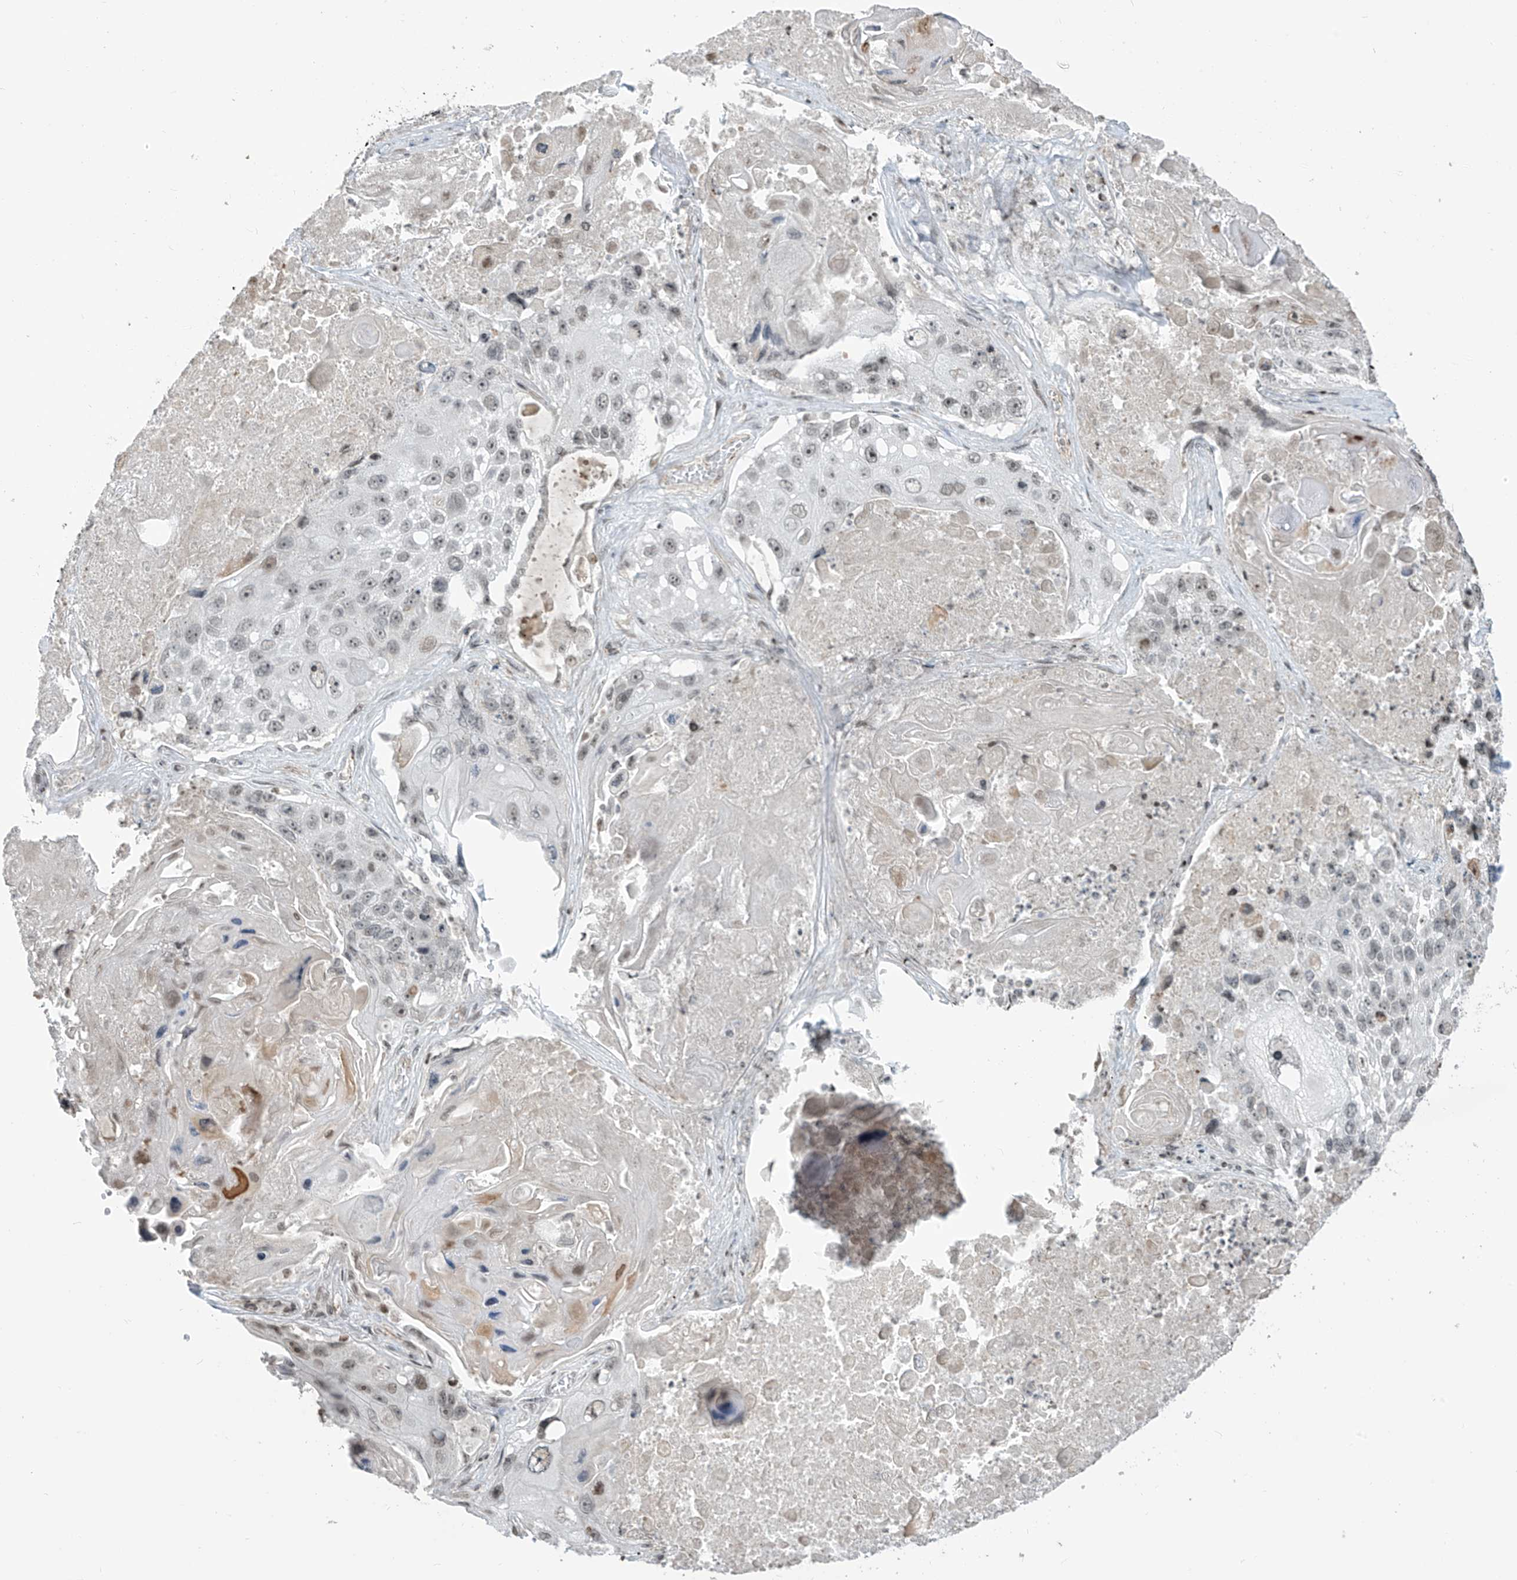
{"staining": {"intensity": "weak", "quantity": ">75%", "location": "nuclear"}, "tissue": "lung cancer", "cell_type": "Tumor cells", "image_type": "cancer", "snomed": [{"axis": "morphology", "description": "Squamous cell carcinoma, NOS"}, {"axis": "topography", "description": "Lung"}], "caption": "A brown stain shows weak nuclear expression of a protein in human squamous cell carcinoma (lung) tumor cells.", "gene": "METAP1D", "patient": {"sex": "male", "age": 61}}